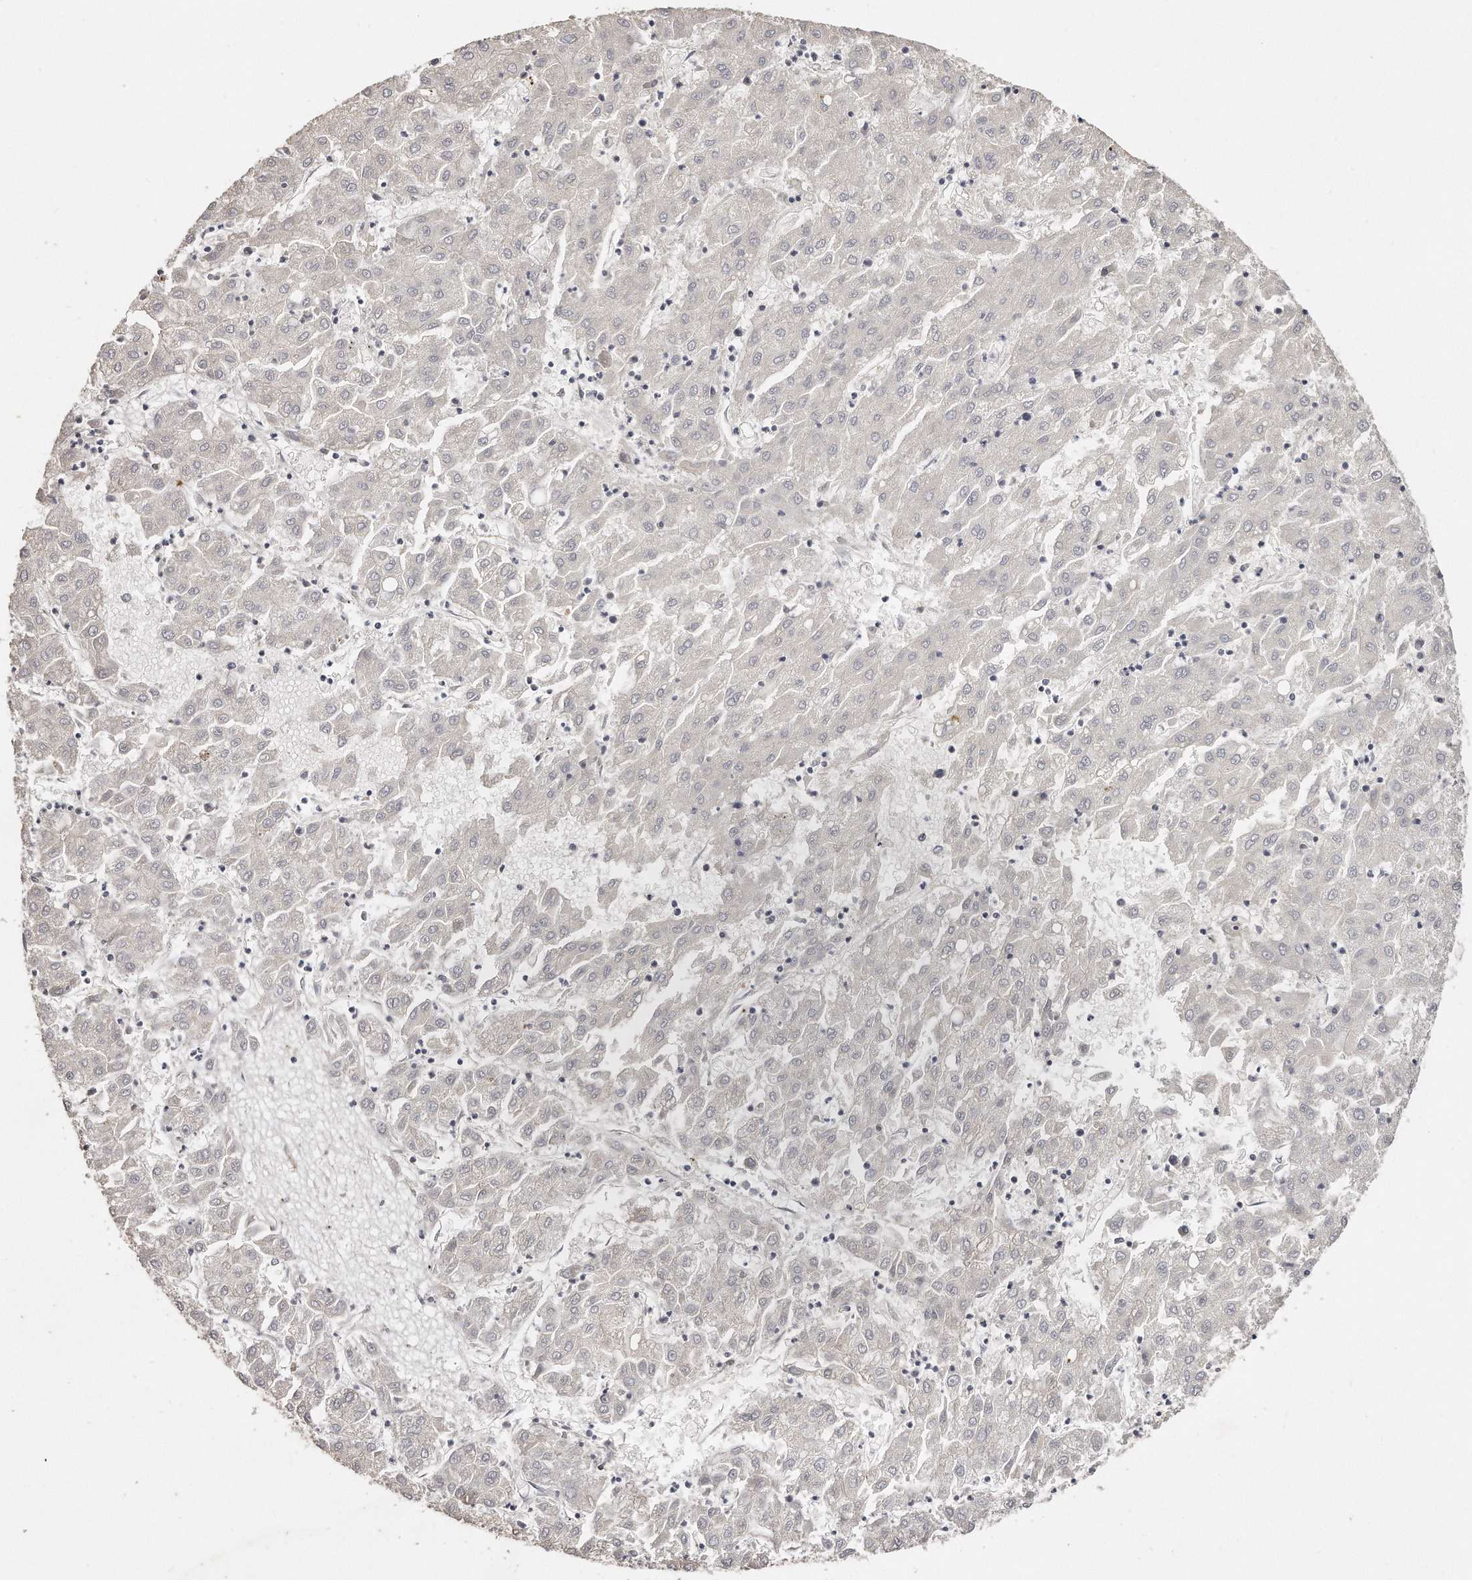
{"staining": {"intensity": "negative", "quantity": "none", "location": "none"}, "tissue": "liver cancer", "cell_type": "Tumor cells", "image_type": "cancer", "snomed": [{"axis": "morphology", "description": "Carcinoma, Hepatocellular, NOS"}, {"axis": "topography", "description": "Liver"}], "caption": "Hepatocellular carcinoma (liver) stained for a protein using immunohistochemistry (IHC) shows no positivity tumor cells.", "gene": "ZYG11A", "patient": {"sex": "male", "age": 72}}